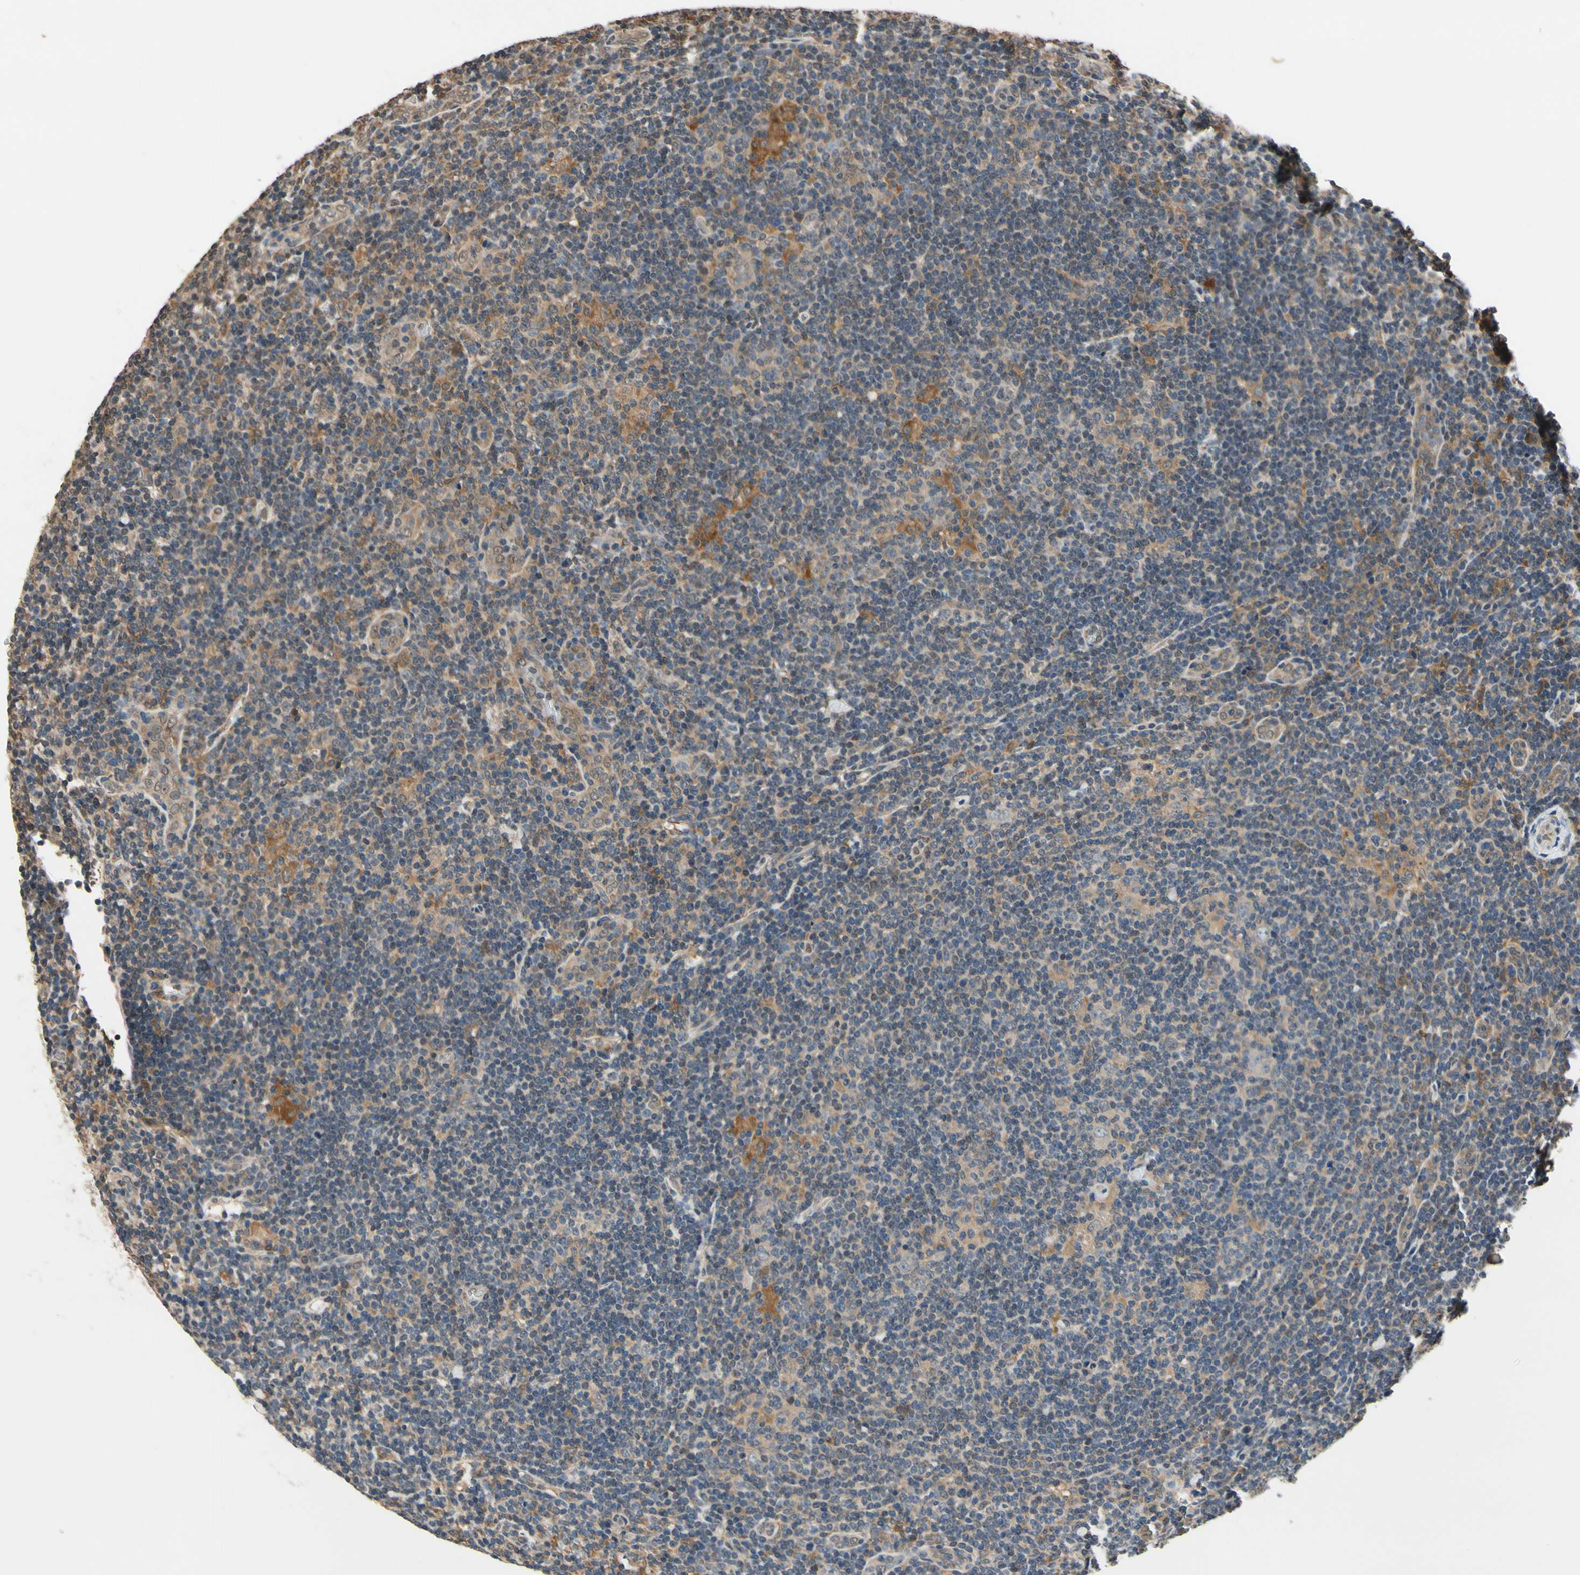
{"staining": {"intensity": "negative", "quantity": "none", "location": "none"}, "tissue": "lymphoma", "cell_type": "Tumor cells", "image_type": "cancer", "snomed": [{"axis": "morphology", "description": "Hodgkin's disease, NOS"}, {"axis": "topography", "description": "Lymph node"}], "caption": "DAB (3,3'-diaminobenzidine) immunohistochemical staining of Hodgkin's disease reveals no significant staining in tumor cells.", "gene": "GCLC", "patient": {"sex": "female", "age": 57}}